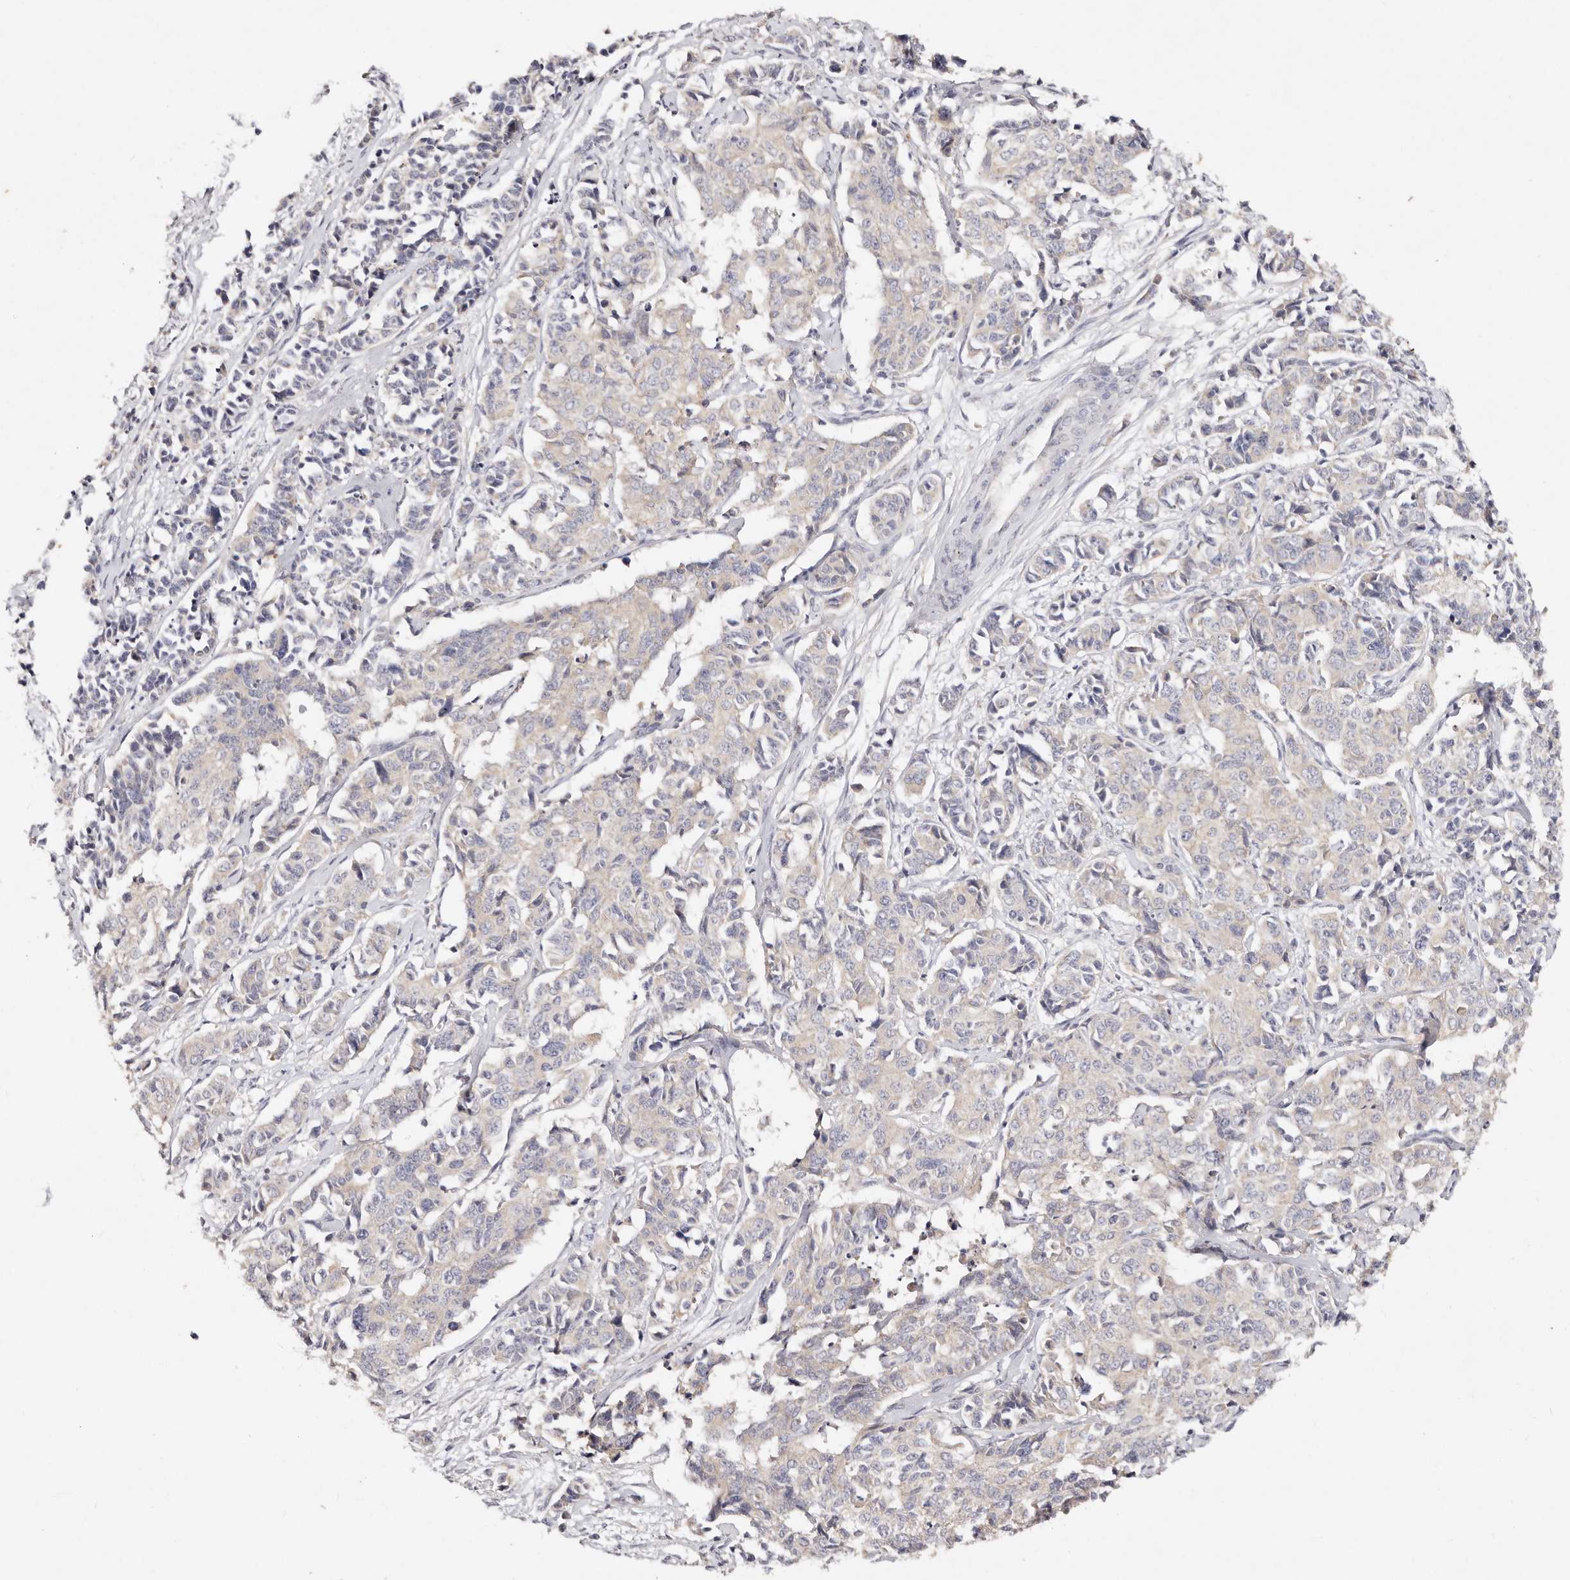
{"staining": {"intensity": "negative", "quantity": "none", "location": "none"}, "tissue": "cervical cancer", "cell_type": "Tumor cells", "image_type": "cancer", "snomed": [{"axis": "morphology", "description": "Normal tissue, NOS"}, {"axis": "morphology", "description": "Squamous cell carcinoma, NOS"}, {"axis": "topography", "description": "Cervix"}], "caption": "Squamous cell carcinoma (cervical) was stained to show a protein in brown. There is no significant staining in tumor cells.", "gene": "VIPAS39", "patient": {"sex": "female", "age": 35}}